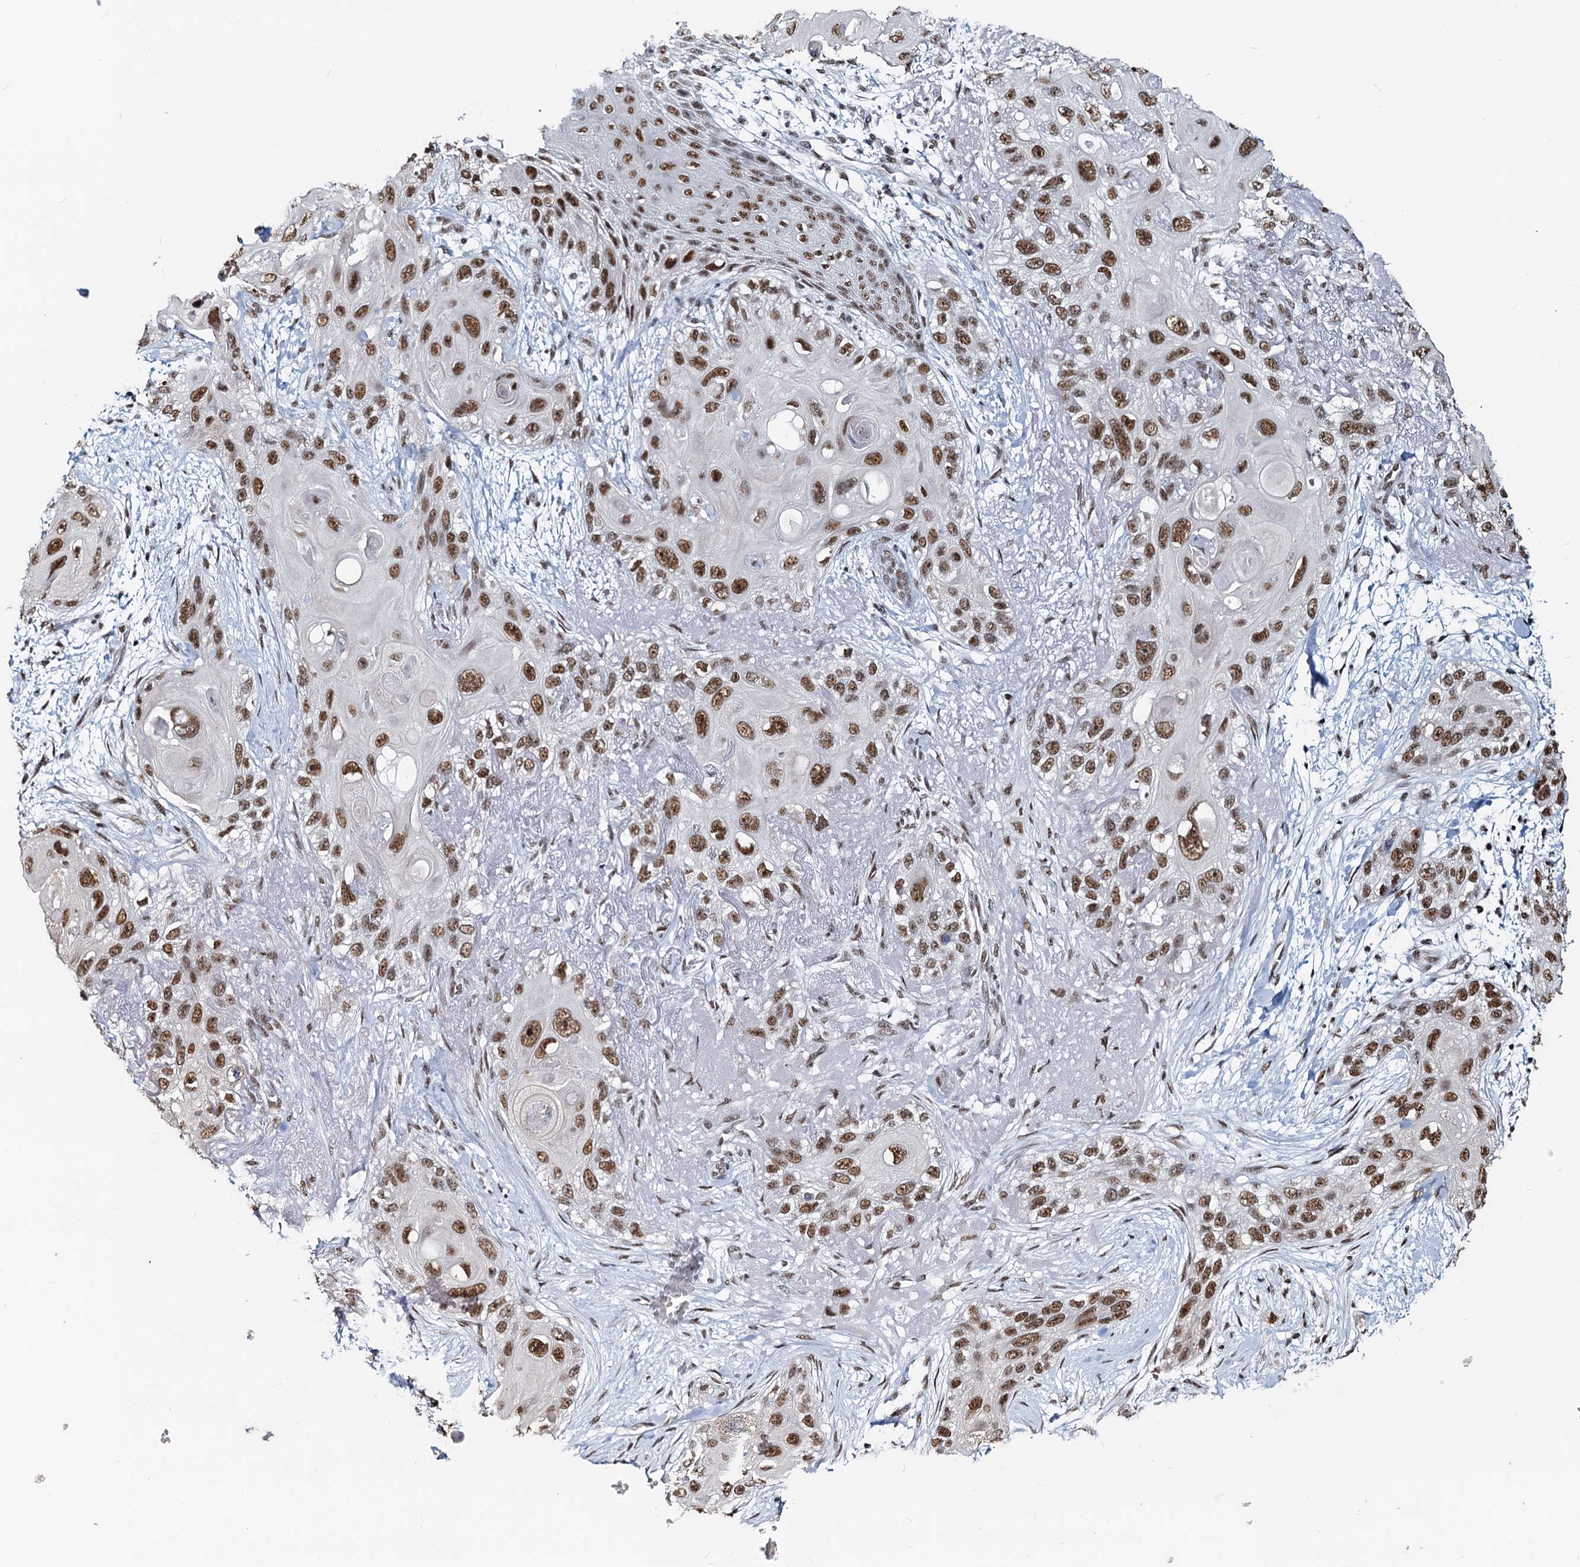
{"staining": {"intensity": "moderate", "quantity": ">75%", "location": "nuclear"}, "tissue": "skin cancer", "cell_type": "Tumor cells", "image_type": "cancer", "snomed": [{"axis": "morphology", "description": "Normal tissue, NOS"}, {"axis": "morphology", "description": "Squamous cell carcinoma, NOS"}, {"axis": "topography", "description": "Skin"}], "caption": "Skin cancer tissue reveals moderate nuclear staining in about >75% of tumor cells", "gene": "METTL14", "patient": {"sex": "male", "age": 72}}